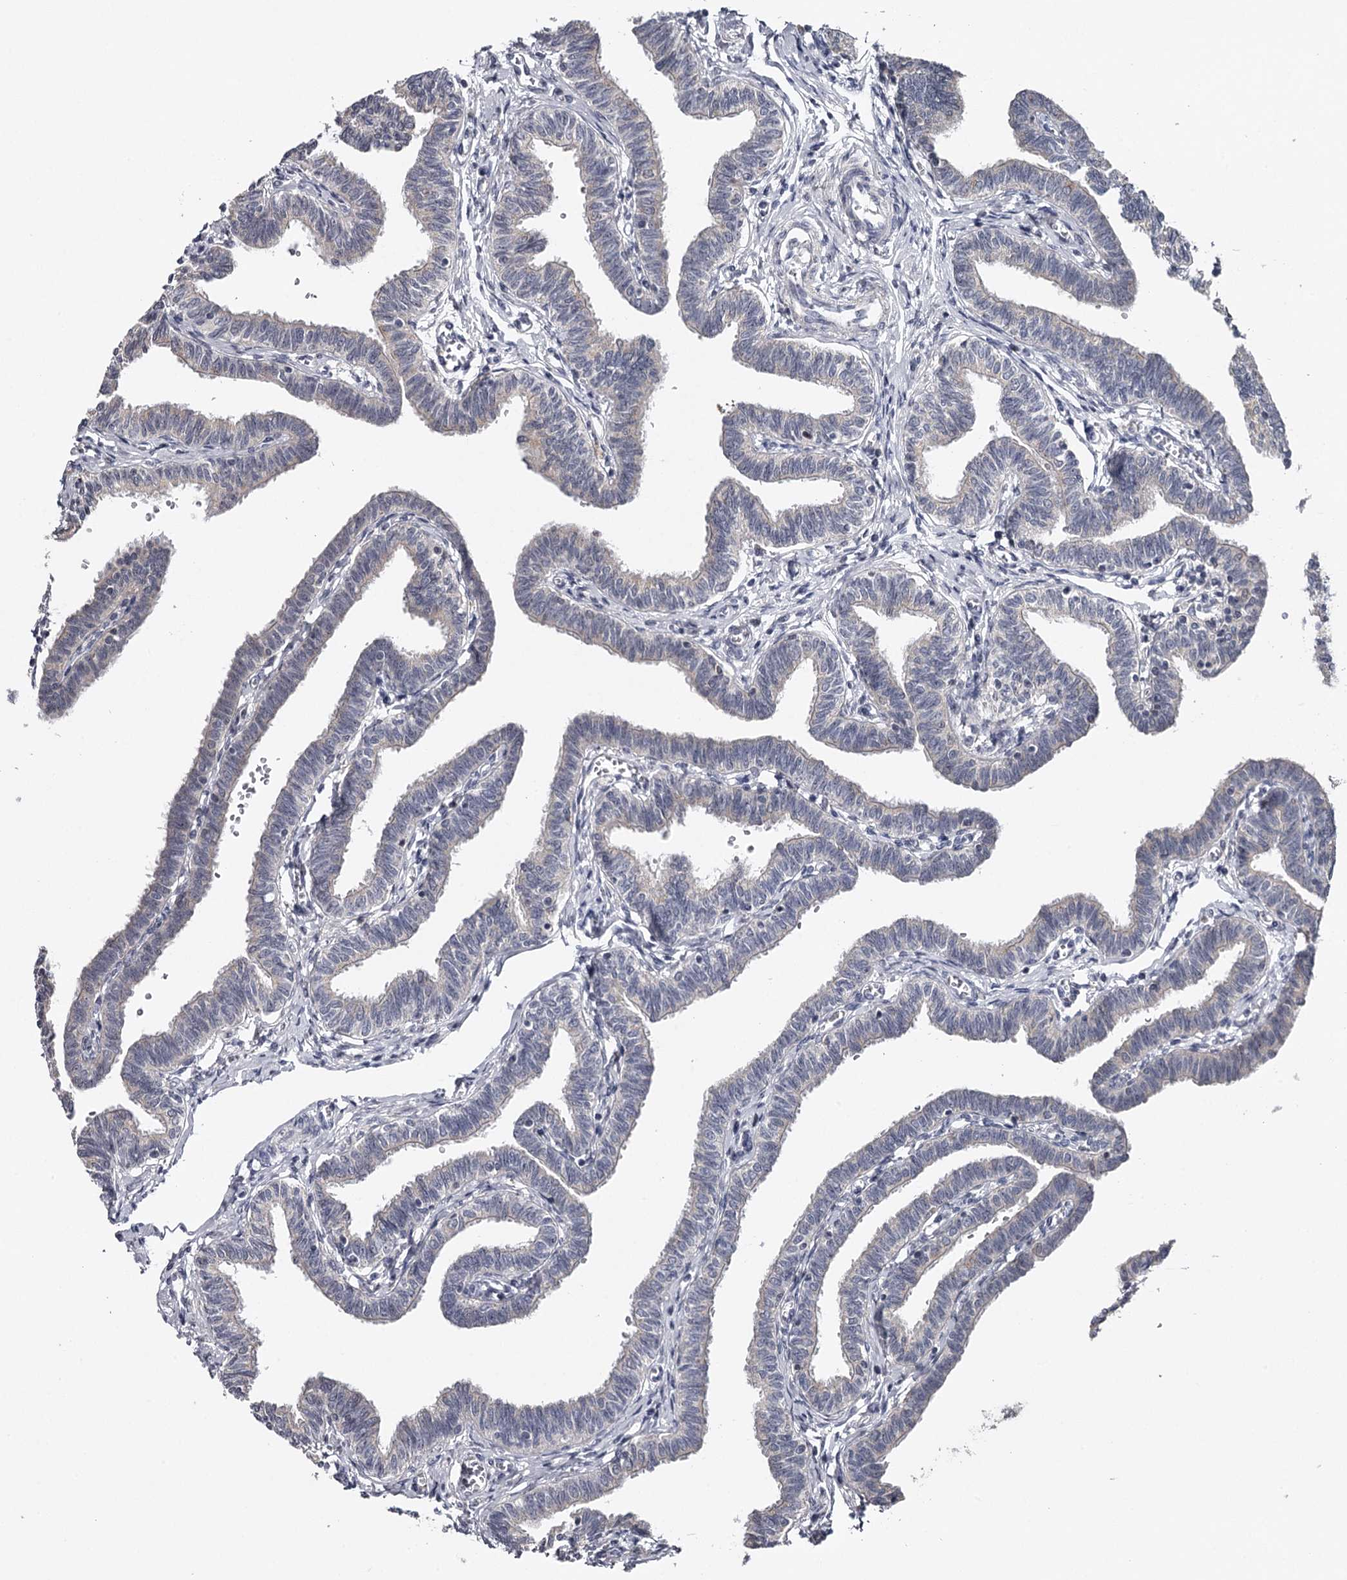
{"staining": {"intensity": "negative", "quantity": "none", "location": "none"}, "tissue": "fallopian tube", "cell_type": "Glandular cells", "image_type": "normal", "snomed": [{"axis": "morphology", "description": "Normal tissue, NOS"}, {"axis": "topography", "description": "Fallopian tube"}, {"axis": "topography", "description": "Ovary"}], "caption": "The photomicrograph demonstrates no significant staining in glandular cells of fallopian tube.", "gene": "GTSF1", "patient": {"sex": "female", "age": 23}}